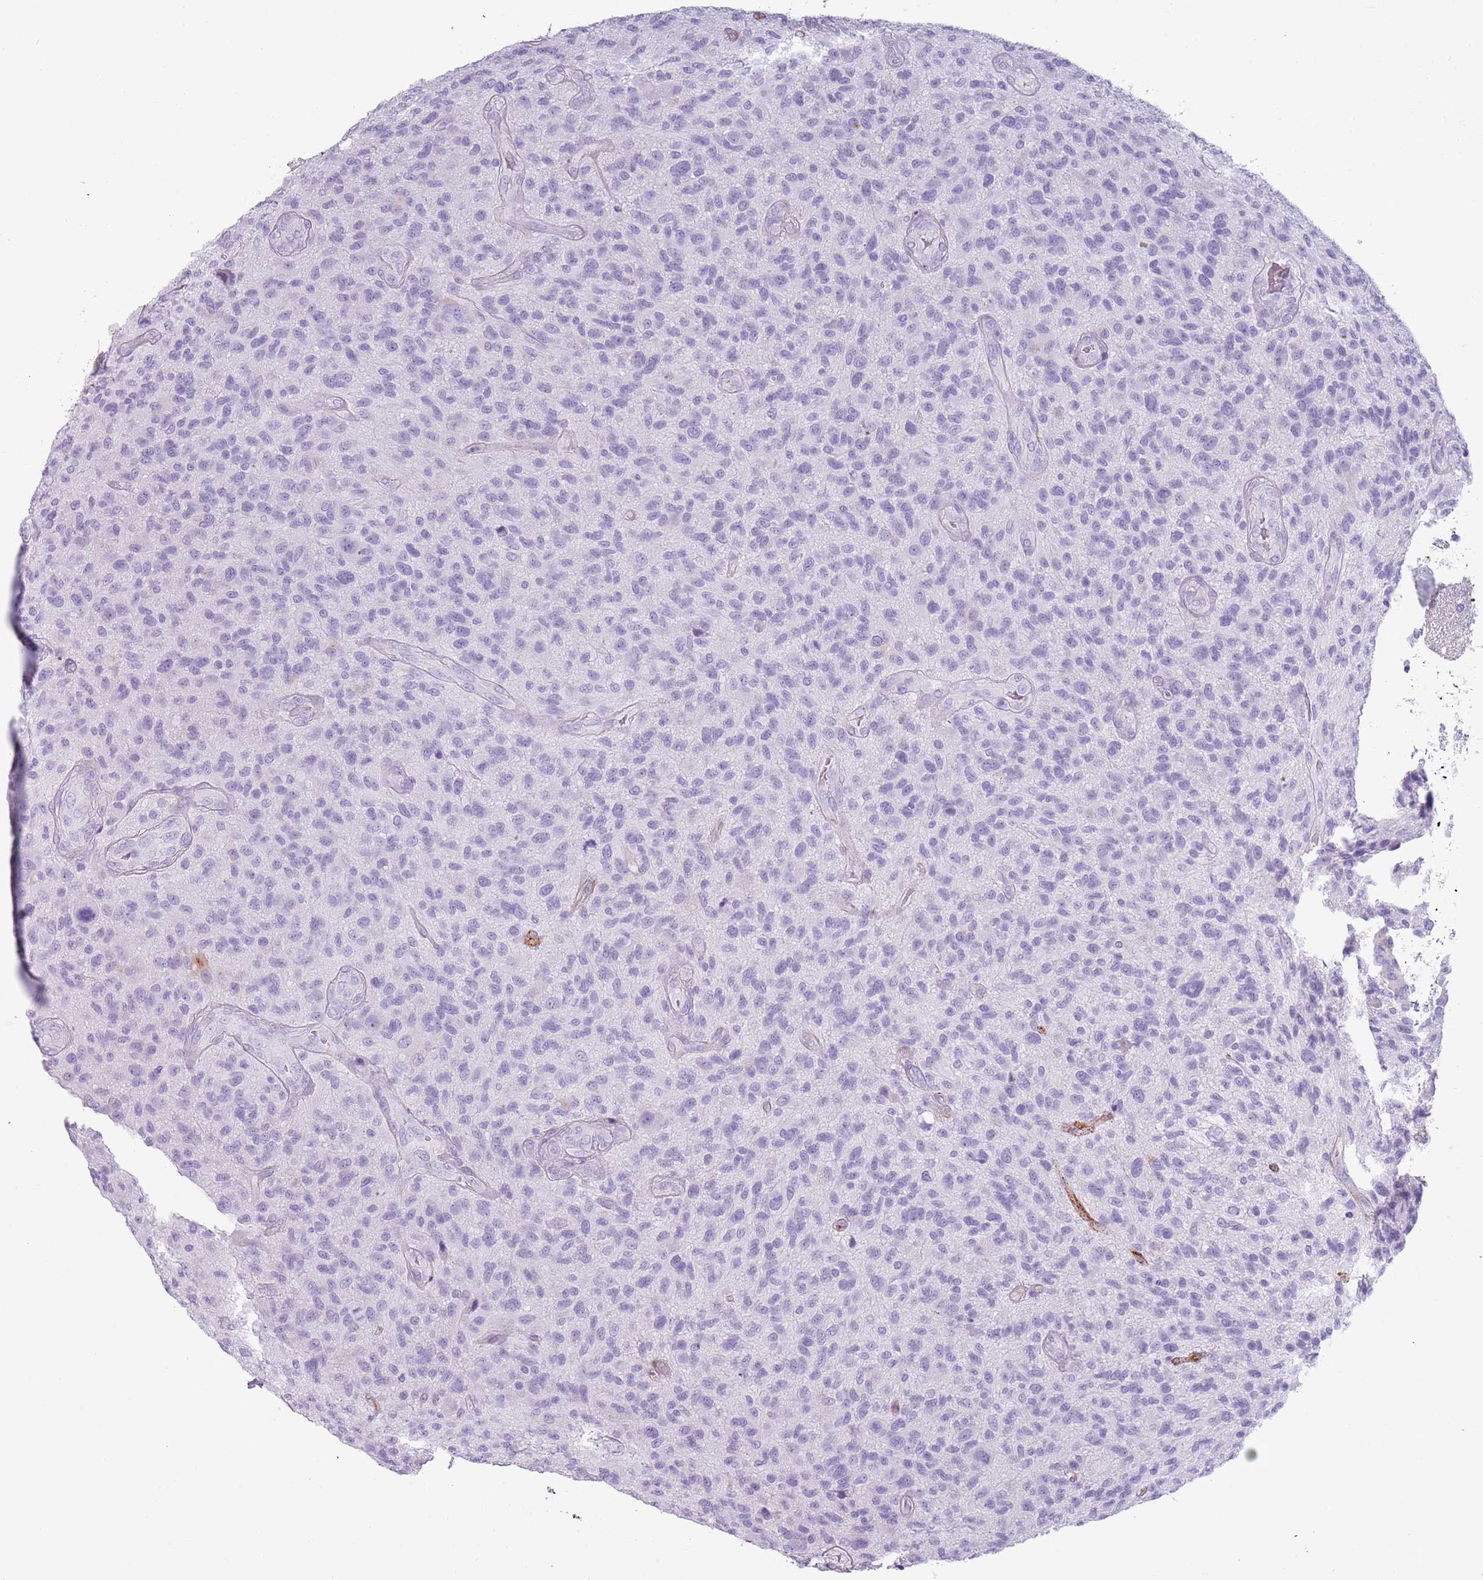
{"staining": {"intensity": "negative", "quantity": "none", "location": "none"}, "tissue": "glioma", "cell_type": "Tumor cells", "image_type": "cancer", "snomed": [{"axis": "morphology", "description": "Glioma, malignant, High grade"}, {"axis": "topography", "description": "Brain"}], "caption": "IHC image of malignant high-grade glioma stained for a protein (brown), which reveals no expression in tumor cells. (Stains: DAB (3,3'-diaminobenzidine) IHC with hematoxylin counter stain, Microscopy: brightfield microscopy at high magnification).", "gene": "COLEC12", "patient": {"sex": "male", "age": 47}}